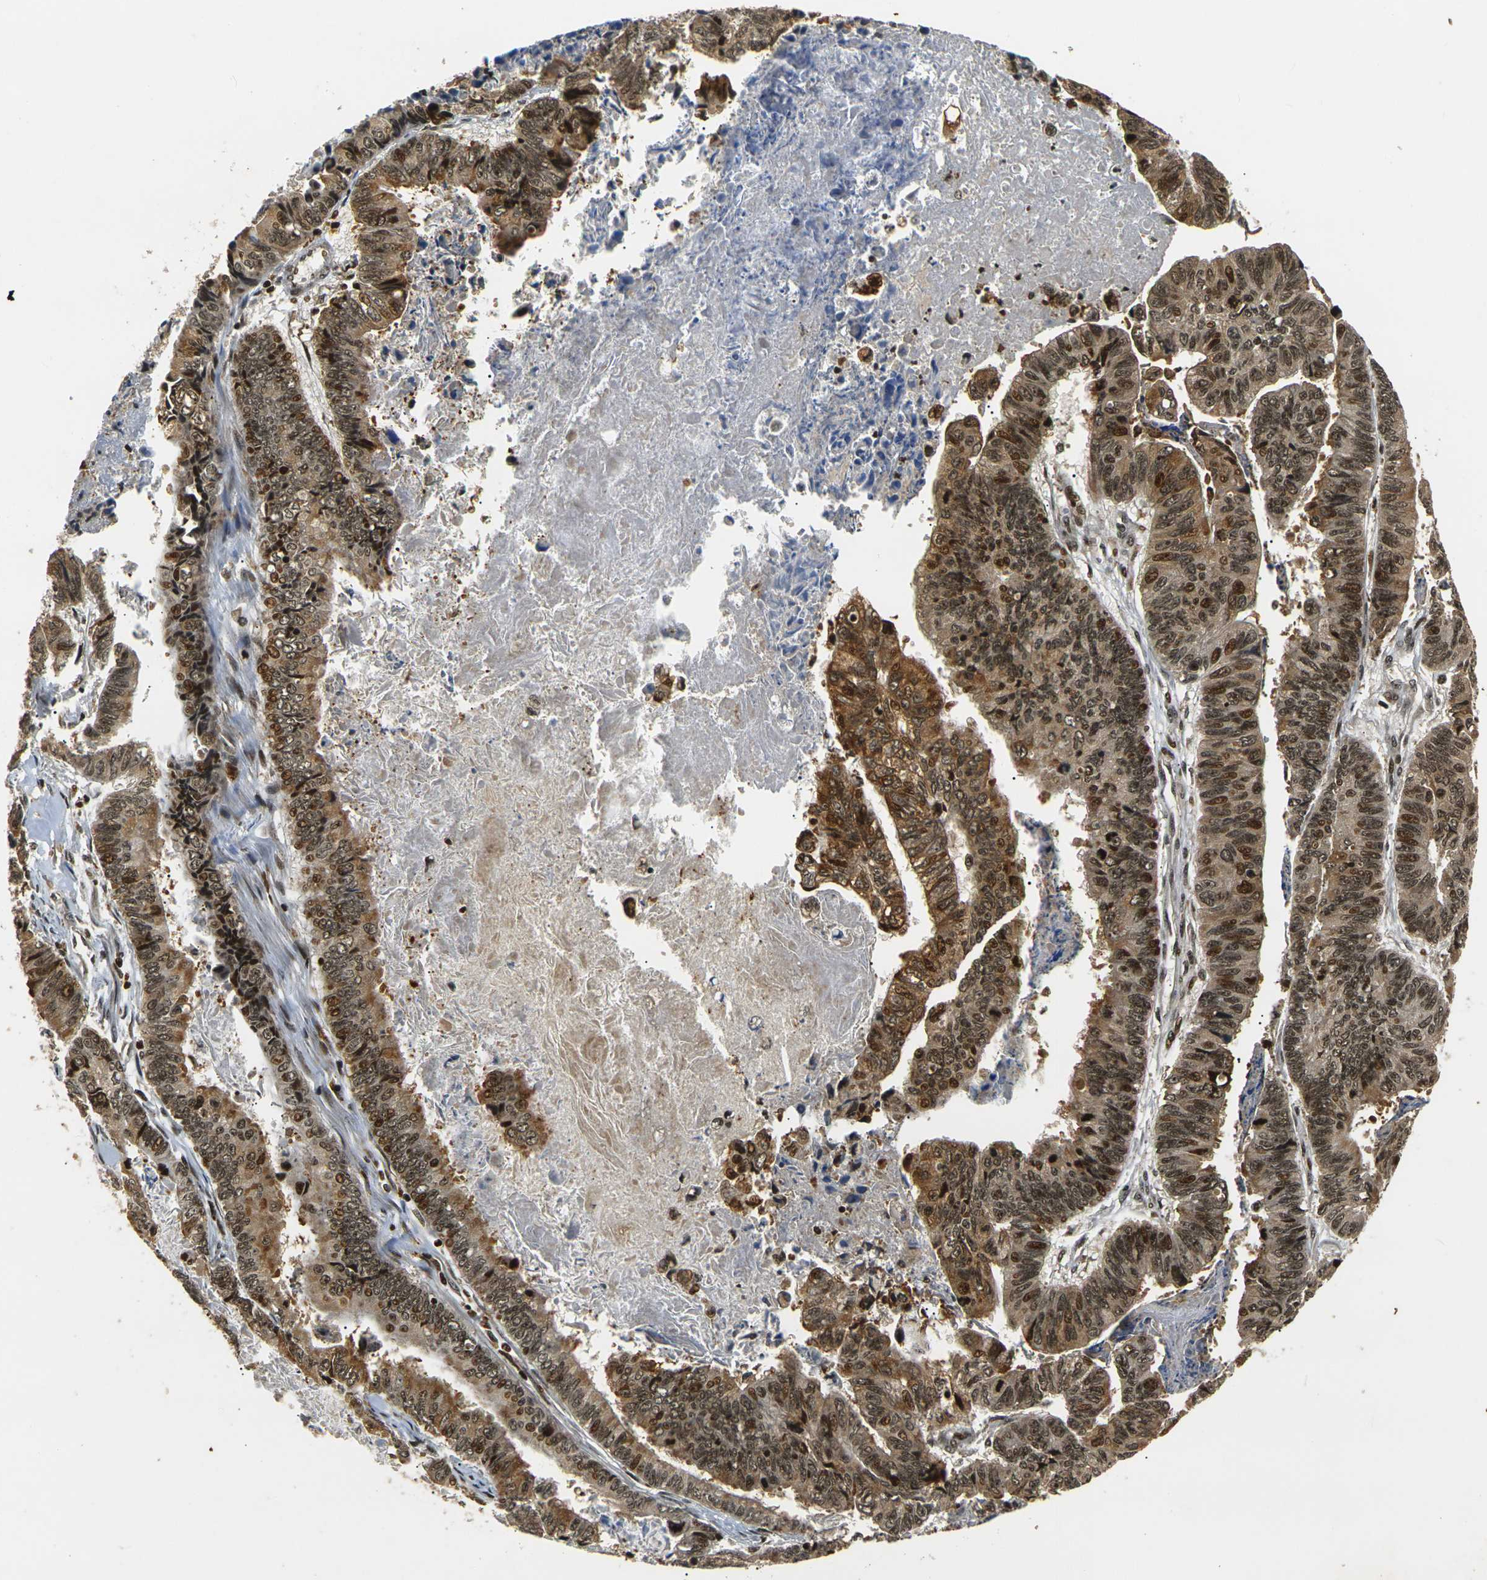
{"staining": {"intensity": "strong", "quantity": ">75%", "location": "cytoplasmic/membranous,nuclear"}, "tissue": "stomach cancer", "cell_type": "Tumor cells", "image_type": "cancer", "snomed": [{"axis": "morphology", "description": "Adenocarcinoma, NOS"}, {"axis": "topography", "description": "Stomach, lower"}], "caption": "A high-resolution photomicrograph shows IHC staining of stomach cancer (adenocarcinoma), which displays strong cytoplasmic/membranous and nuclear expression in approximately >75% of tumor cells. (Brightfield microscopy of DAB IHC at high magnification).", "gene": "ACTL6A", "patient": {"sex": "male", "age": 77}}